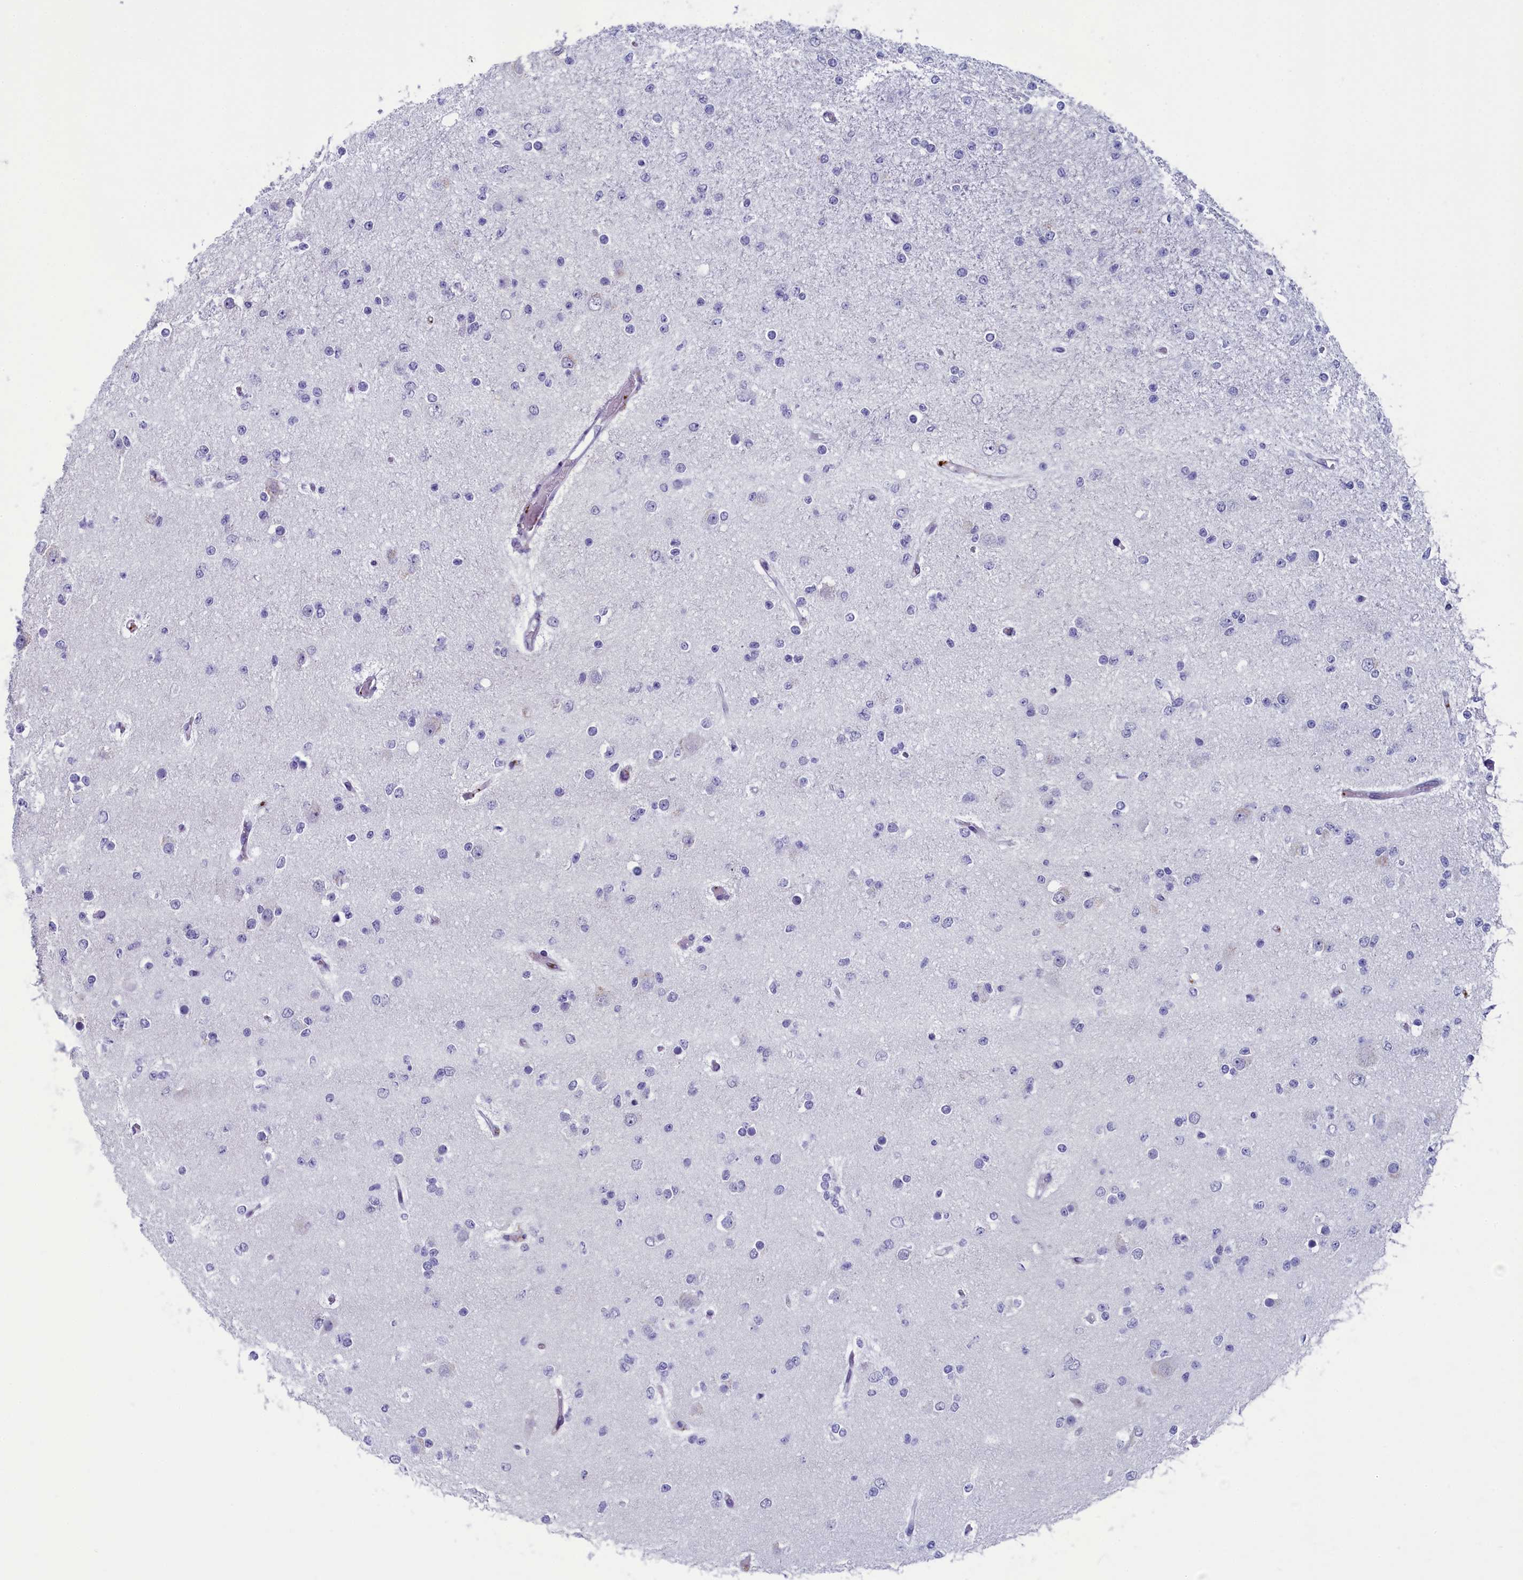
{"staining": {"intensity": "negative", "quantity": "none", "location": "none"}, "tissue": "glioma", "cell_type": "Tumor cells", "image_type": "cancer", "snomed": [{"axis": "morphology", "description": "Glioma, malignant, Low grade"}, {"axis": "topography", "description": "Brain"}], "caption": "Immunohistochemical staining of human malignant low-grade glioma displays no significant expression in tumor cells. The staining is performed using DAB (3,3'-diaminobenzidine) brown chromogen with nuclei counter-stained in using hematoxylin.", "gene": "AIFM2", "patient": {"sex": "female", "age": 22}}